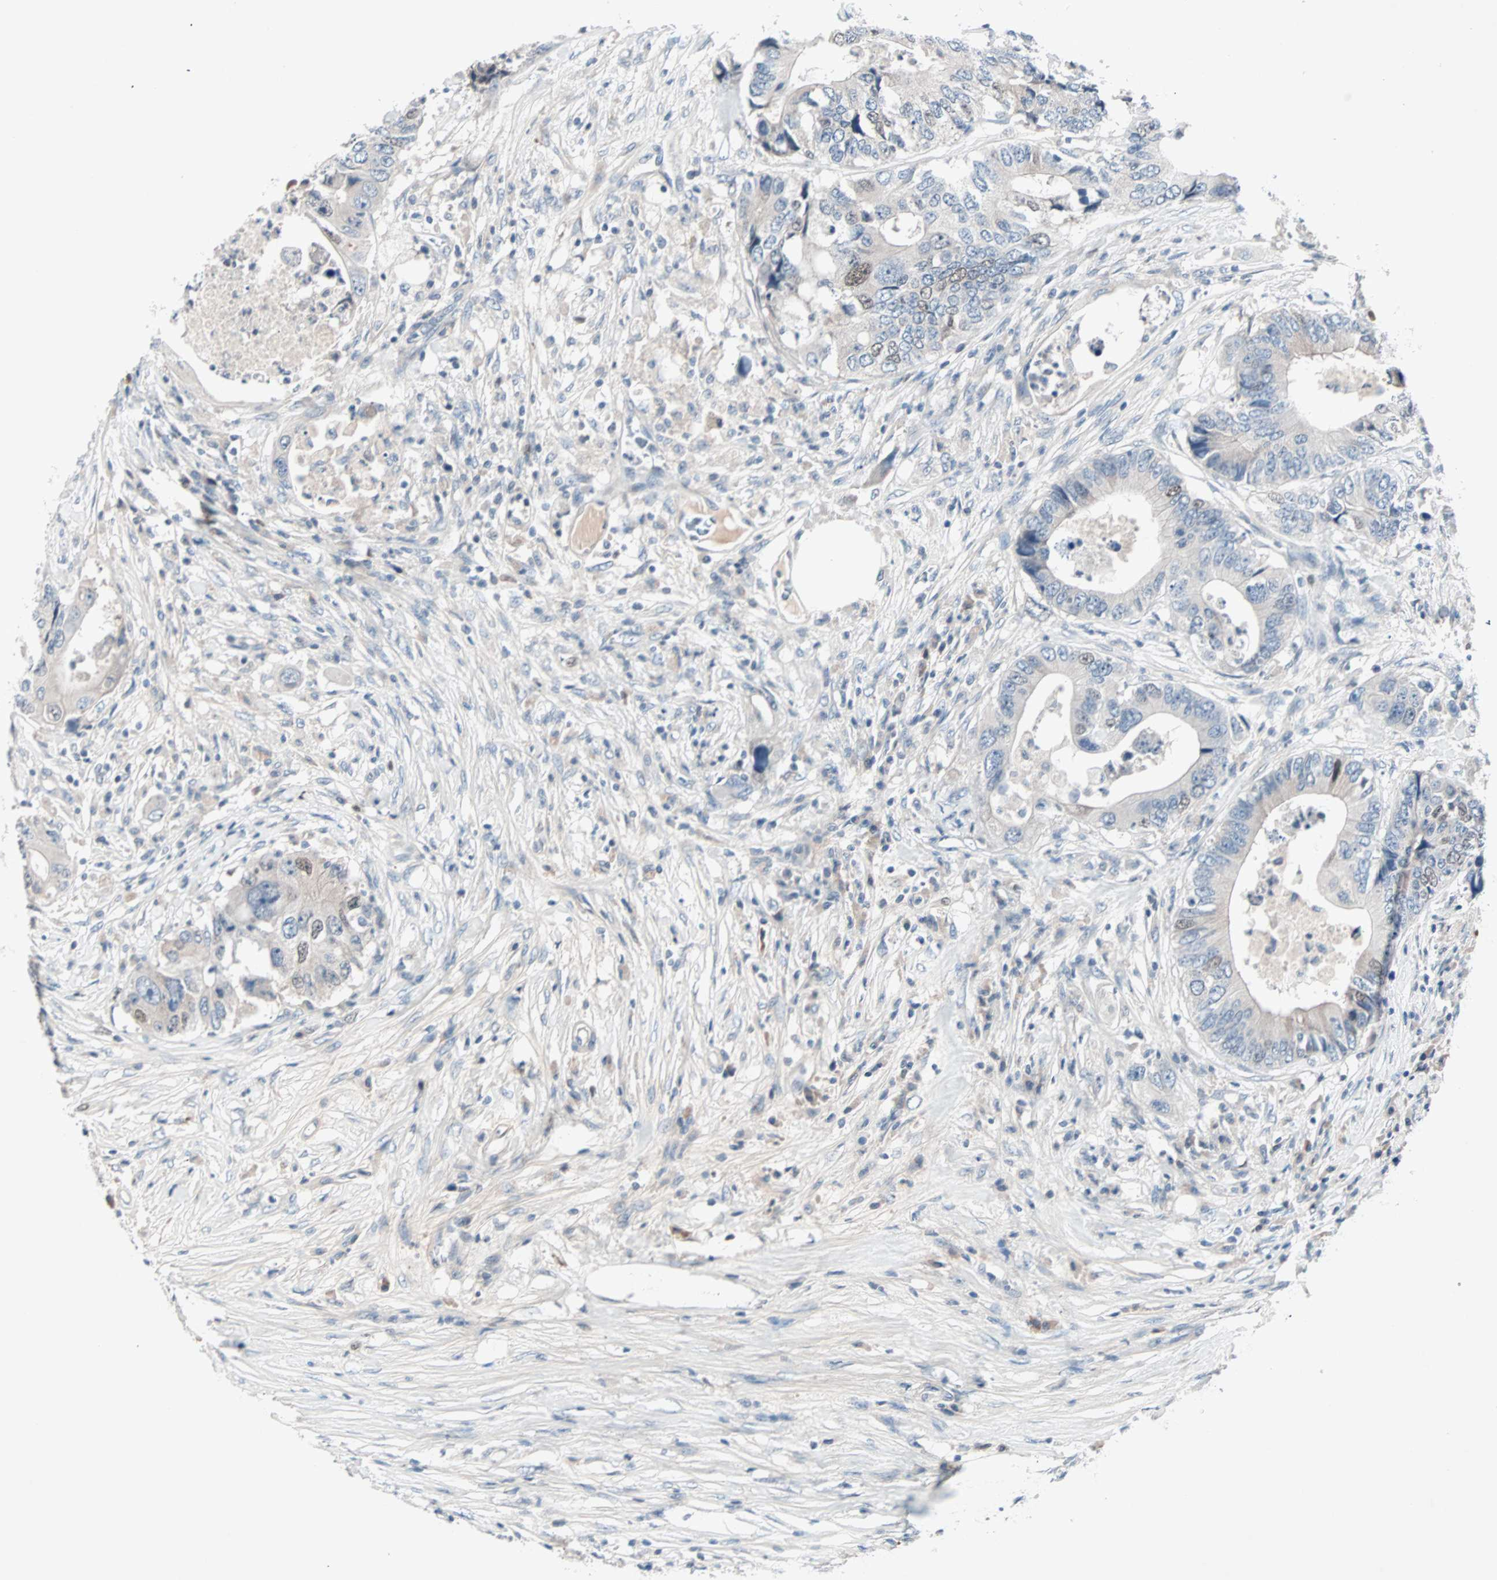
{"staining": {"intensity": "moderate", "quantity": "<25%", "location": "nuclear"}, "tissue": "colorectal cancer", "cell_type": "Tumor cells", "image_type": "cancer", "snomed": [{"axis": "morphology", "description": "Adenocarcinoma, NOS"}, {"axis": "topography", "description": "Colon"}], "caption": "Protein expression analysis of human colorectal cancer reveals moderate nuclear staining in approximately <25% of tumor cells.", "gene": "CCNE2", "patient": {"sex": "male", "age": 71}}